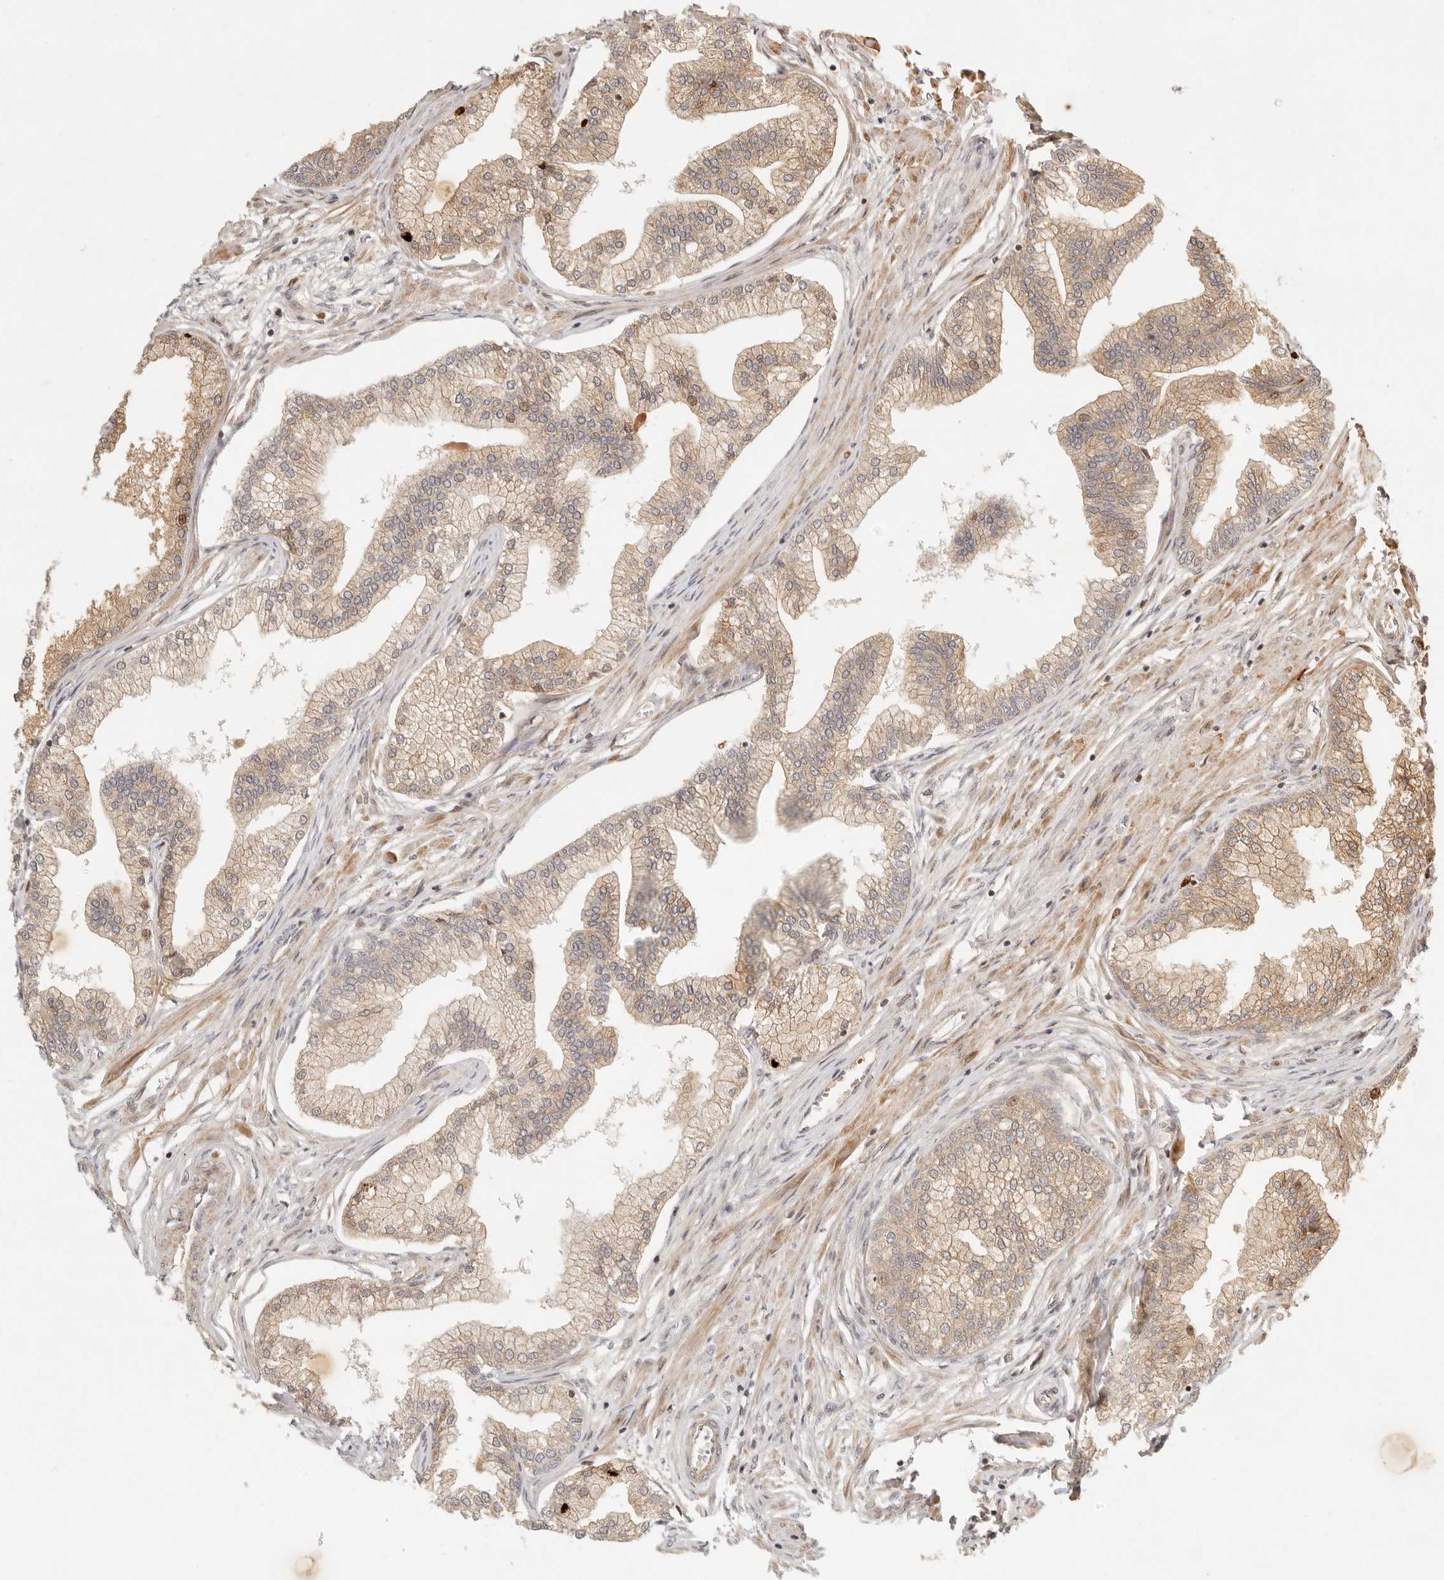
{"staining": {"intensity": "moderate", "quantity": "25%-75%", "location": "cytoplasmic/membranous"}, "tissue": "prostate", "cell_type": "Glandular cells", "image_type": "normal", "snomed": [{"axis": "morphology", "description": "Normal tissue, NOS"}, {"axis": "morphology", "description": "Urothelial carcinoma, Low grade"}, {"axis": "topography", "description": "Urinary bladder"}, {"axis": "topography", "description": "Prostate"}], "caption": "Protein expression analysis of benign prostate reveals moderate cytoplasmic/membranous staining in about 25%-75% of glandular cells.", "gene": "KLHL38", "patient": {"sex": "male", "age": 60}}